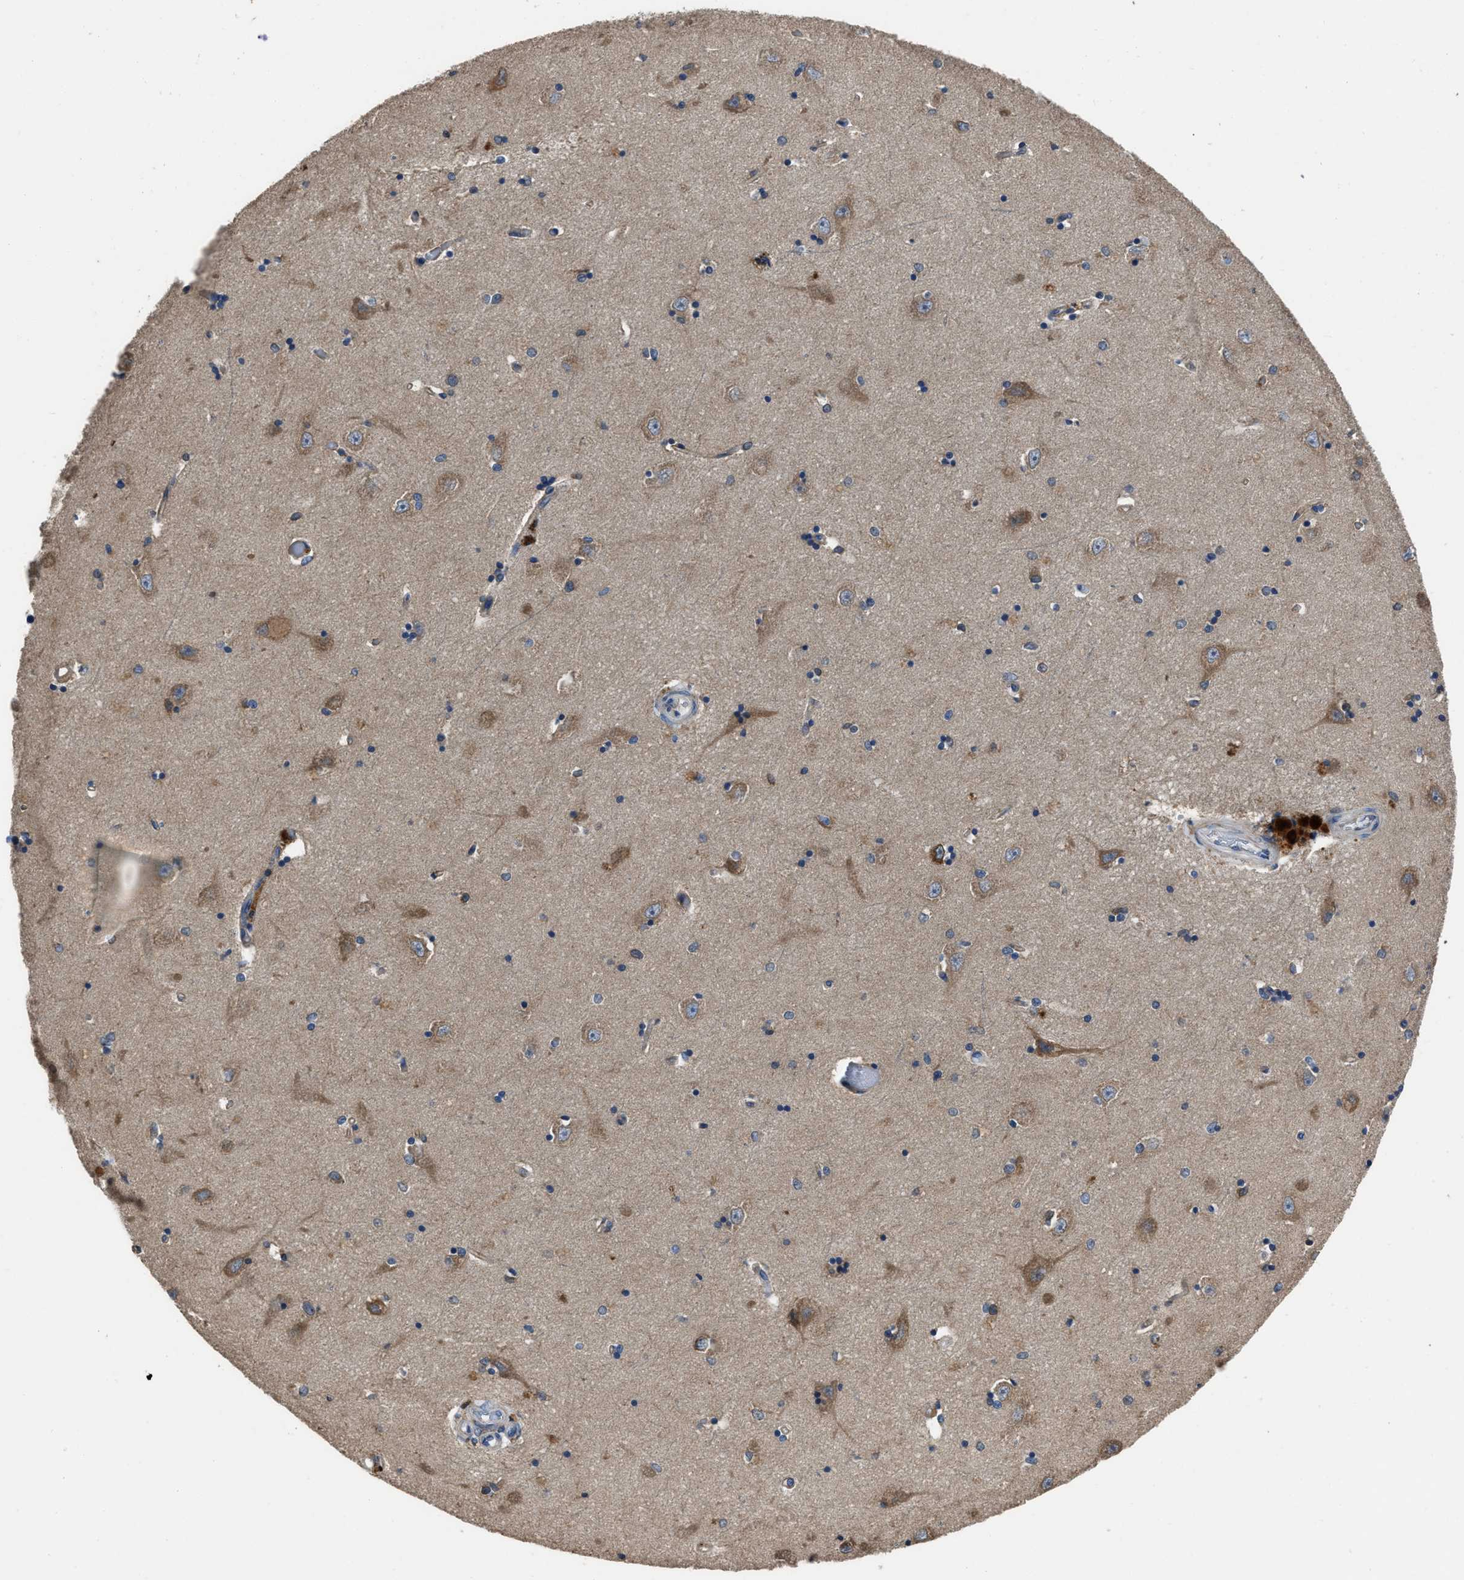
{"staining": {"intensity": "moderate", "quantity": "<25%", "location": "cytoplasmic/membranous"}, "tissue": "hippocampus", "cell_type": "Glial cells", "image_type": "normal", "snomed": [{"axis": "morphology", "description": "Normal tissue, NOS"}, {"axis": "topography", "description": "Hippocampus"}], "caption": "Immunohistochemistry (DAB (3,3'-diaminobenzidine)) staining of normal hippocampus exhibits moderate cytoplasmic/membranous protein positivity in approximately <25% of glial cells.", "gene": "ANGPT1", "patient": {"sex": "male", "age": 45}}